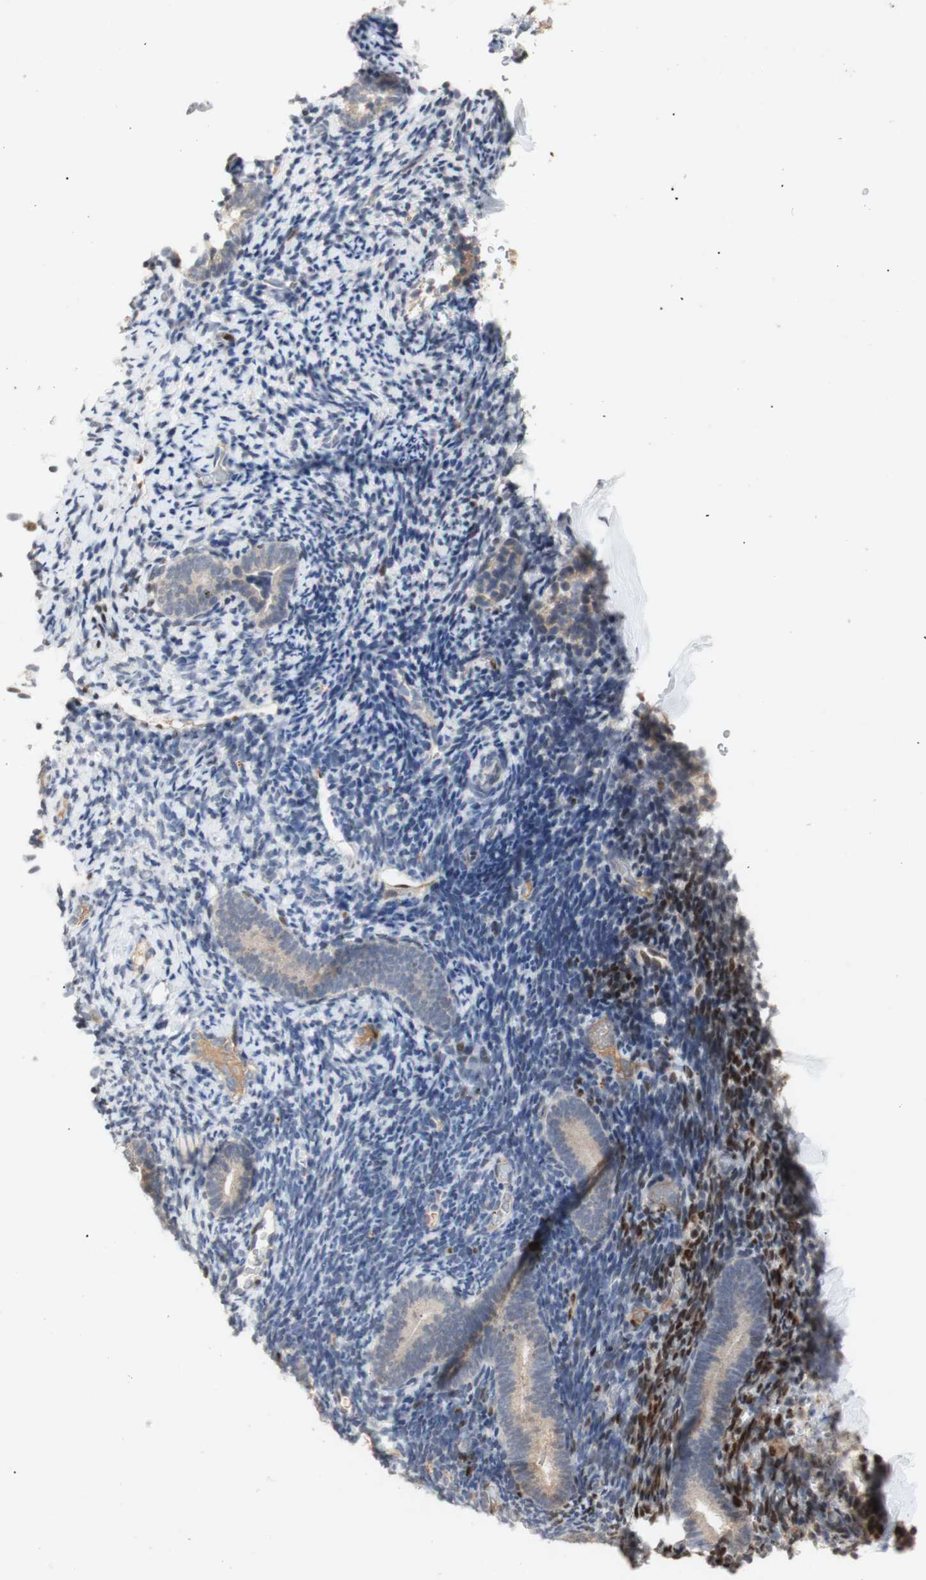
{"staining": {"intensity": "weak", "quantity": "<25%", "location": "nuclear"}, "tissue": "endometrium", "cell_type": "Cells in endometrial stroma", "image_type": "normal", "snomed": [{"axis": "morphology", "description": "Normal tissue, NOS"}, {"axis": "topography", "description": "Endometrium"}], "caption": "IHC image of benign endometrium: endometrium stained with DAB (3,3'-diaminobenzidine) displays no significant protein staining in cells in endometrial stroma.", "gene": "FOSB", "patient": {"sex": "female", "age": 51}}